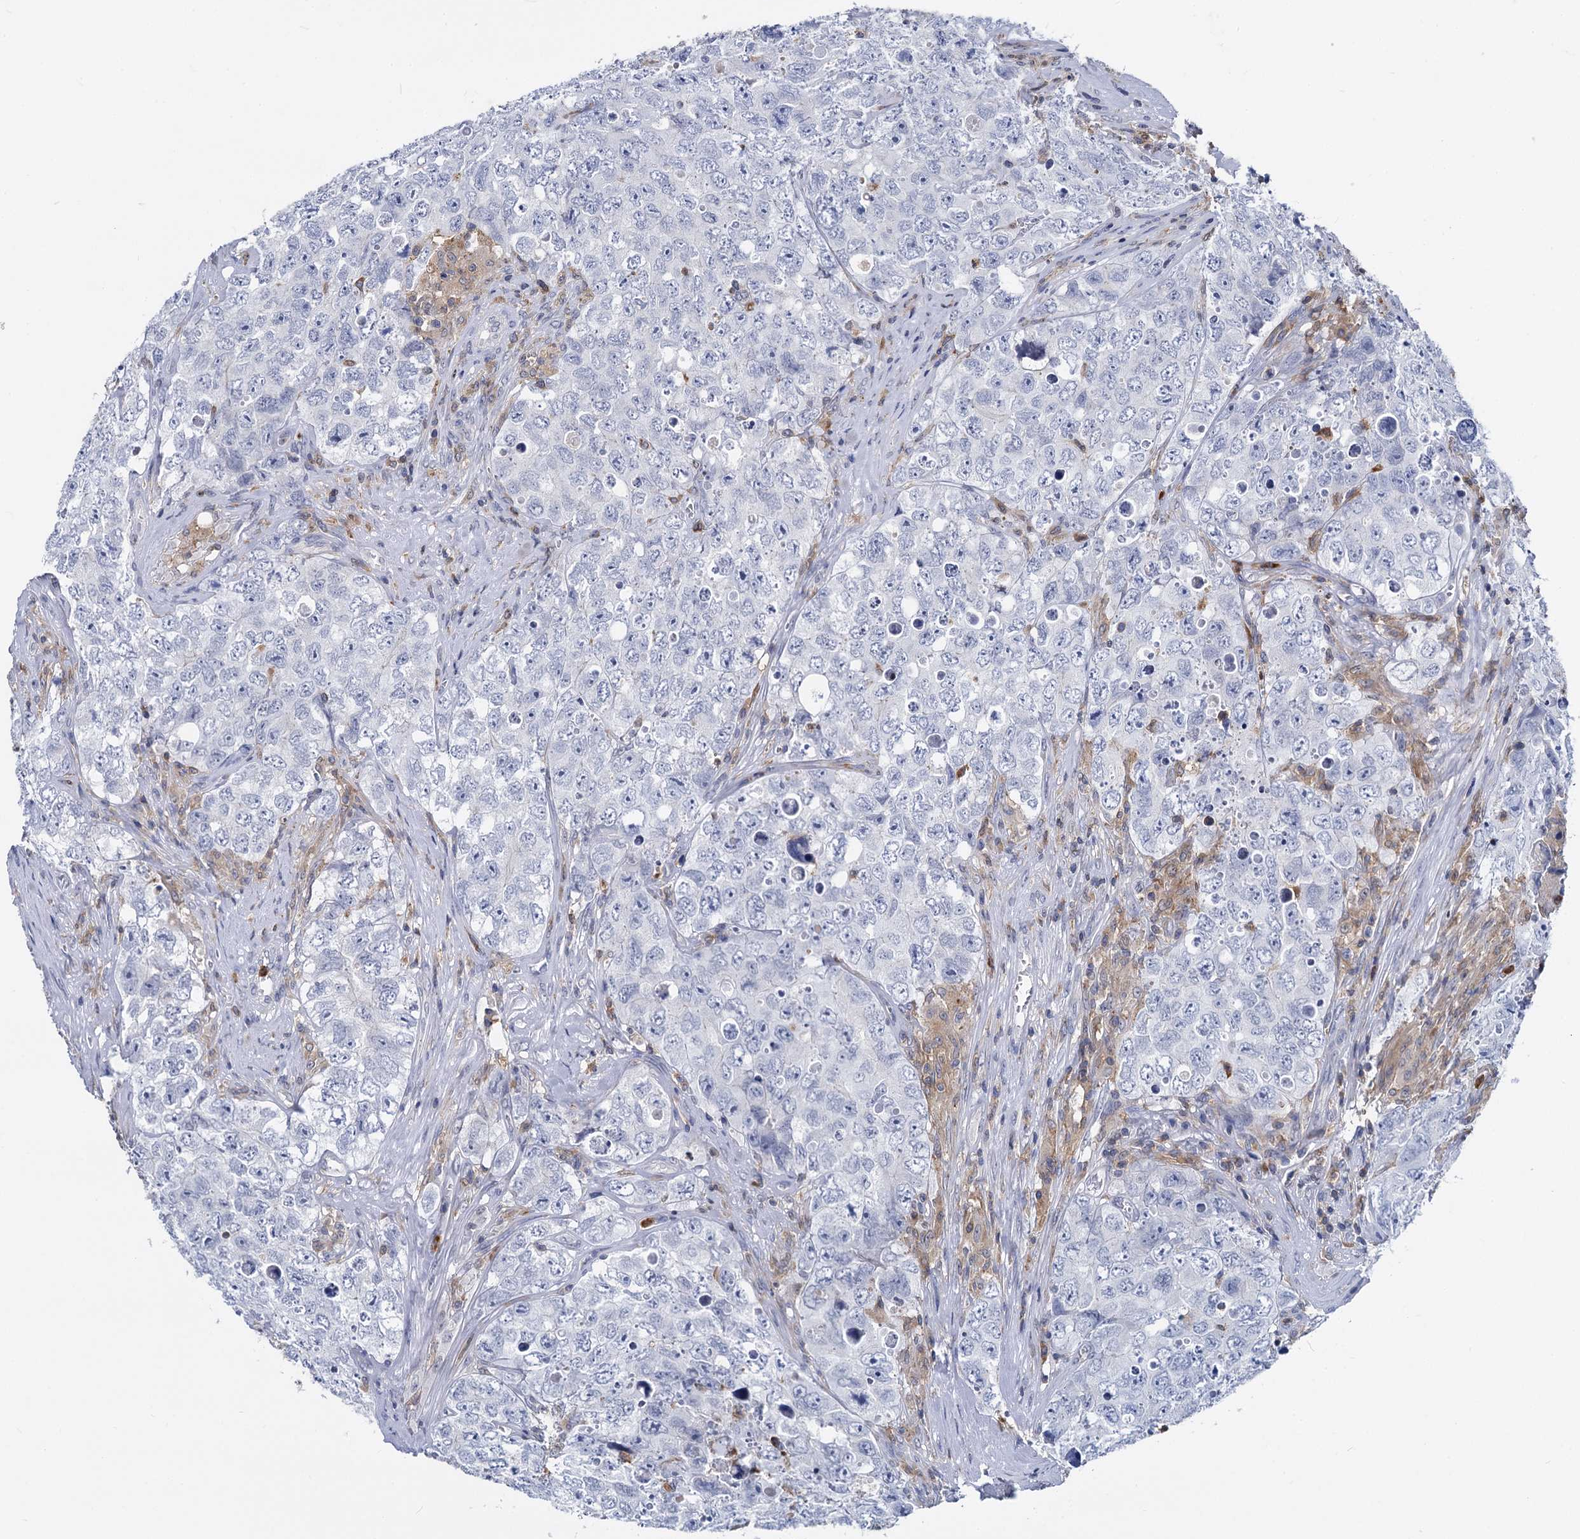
{"staining": {"intensity": "negative", "quantity": "none", "location": "none"}, "tissue": "testis cancer", "cell_type": "Tumor cells", "image_type": "cancer", "snomed": [{"axis": "morphology", "description": "Seminoma, NOS"}, {"axis": "morphology", "description": "Carcinoma, Embryonal, NOS"}, {"axis": "topography", "description": "Testis"}], "caption": "Testis cancer (embryonal carcinoma) was stained to show a protein in brown. There is no significant expression in tumor cells. Brightfield microscopy of IHC stained with DAB (brown) and hematoxylin (blue), captured at high magnification.", "gene": "RHOG", "patient": {"sex": "male", "age": 43}}